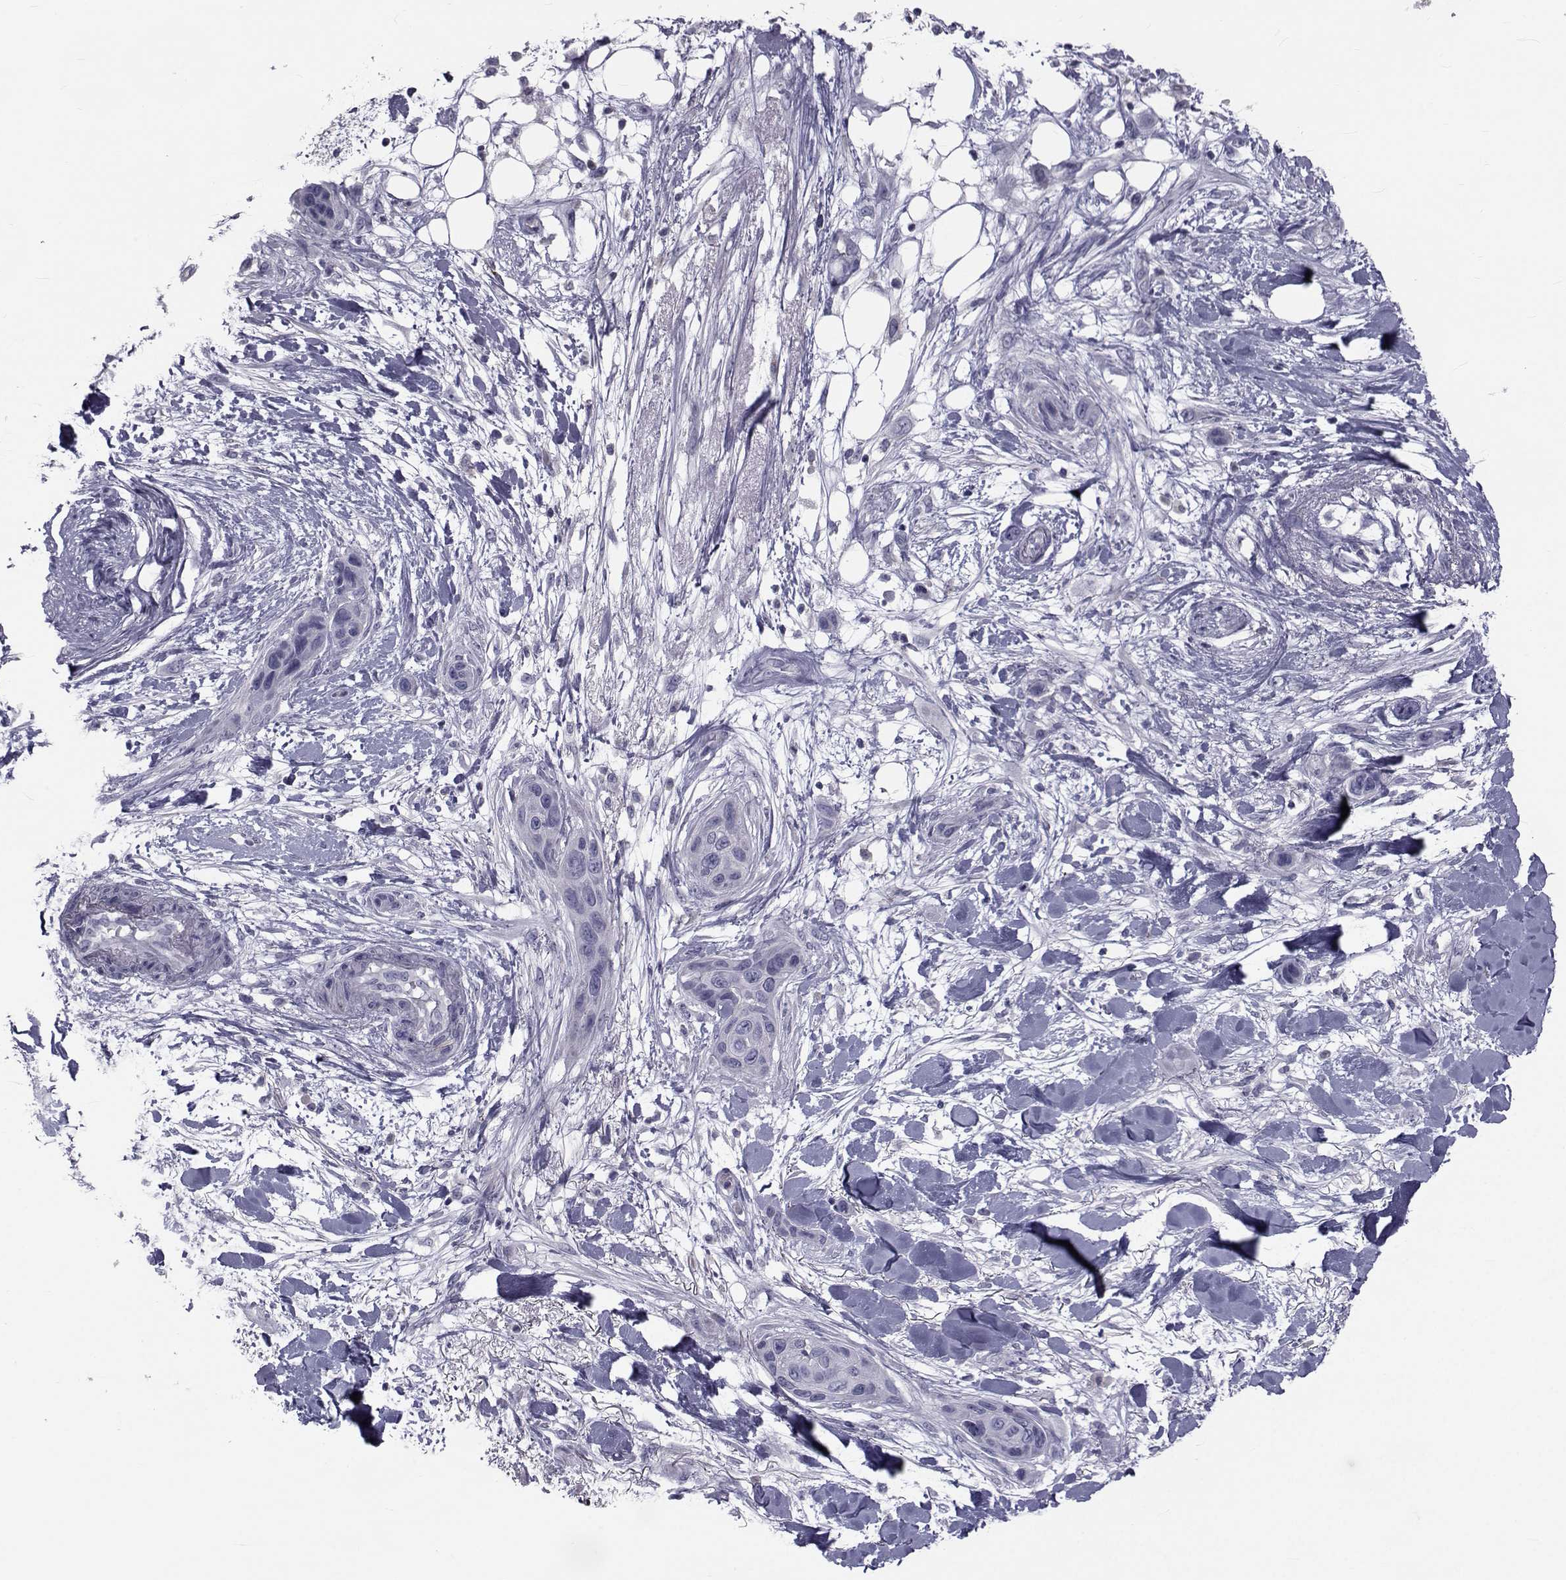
{"staining": {"intensity": "weak", "quantity": "<25%", "location": "cytoplasmic/membranous"}, "tissue": "skin cancer", "cell_type": "Tumor cells", "image_type": "cancer", "snomed": [{"axis": "morphology", "description": "Squamous cell carcinoma, NOS"}, {"axis": "topography", "description": "Skin"}], "caption": "This histopathology image is of skin squamous cell carcinoma stained with immunohistochemistry (IHC) to label a protein in brown with the nuclei are counter-stained blue. There is no expression in tumor cells.", "gene": "FDXR", "patient": {"sex": "male", "age": 79}}